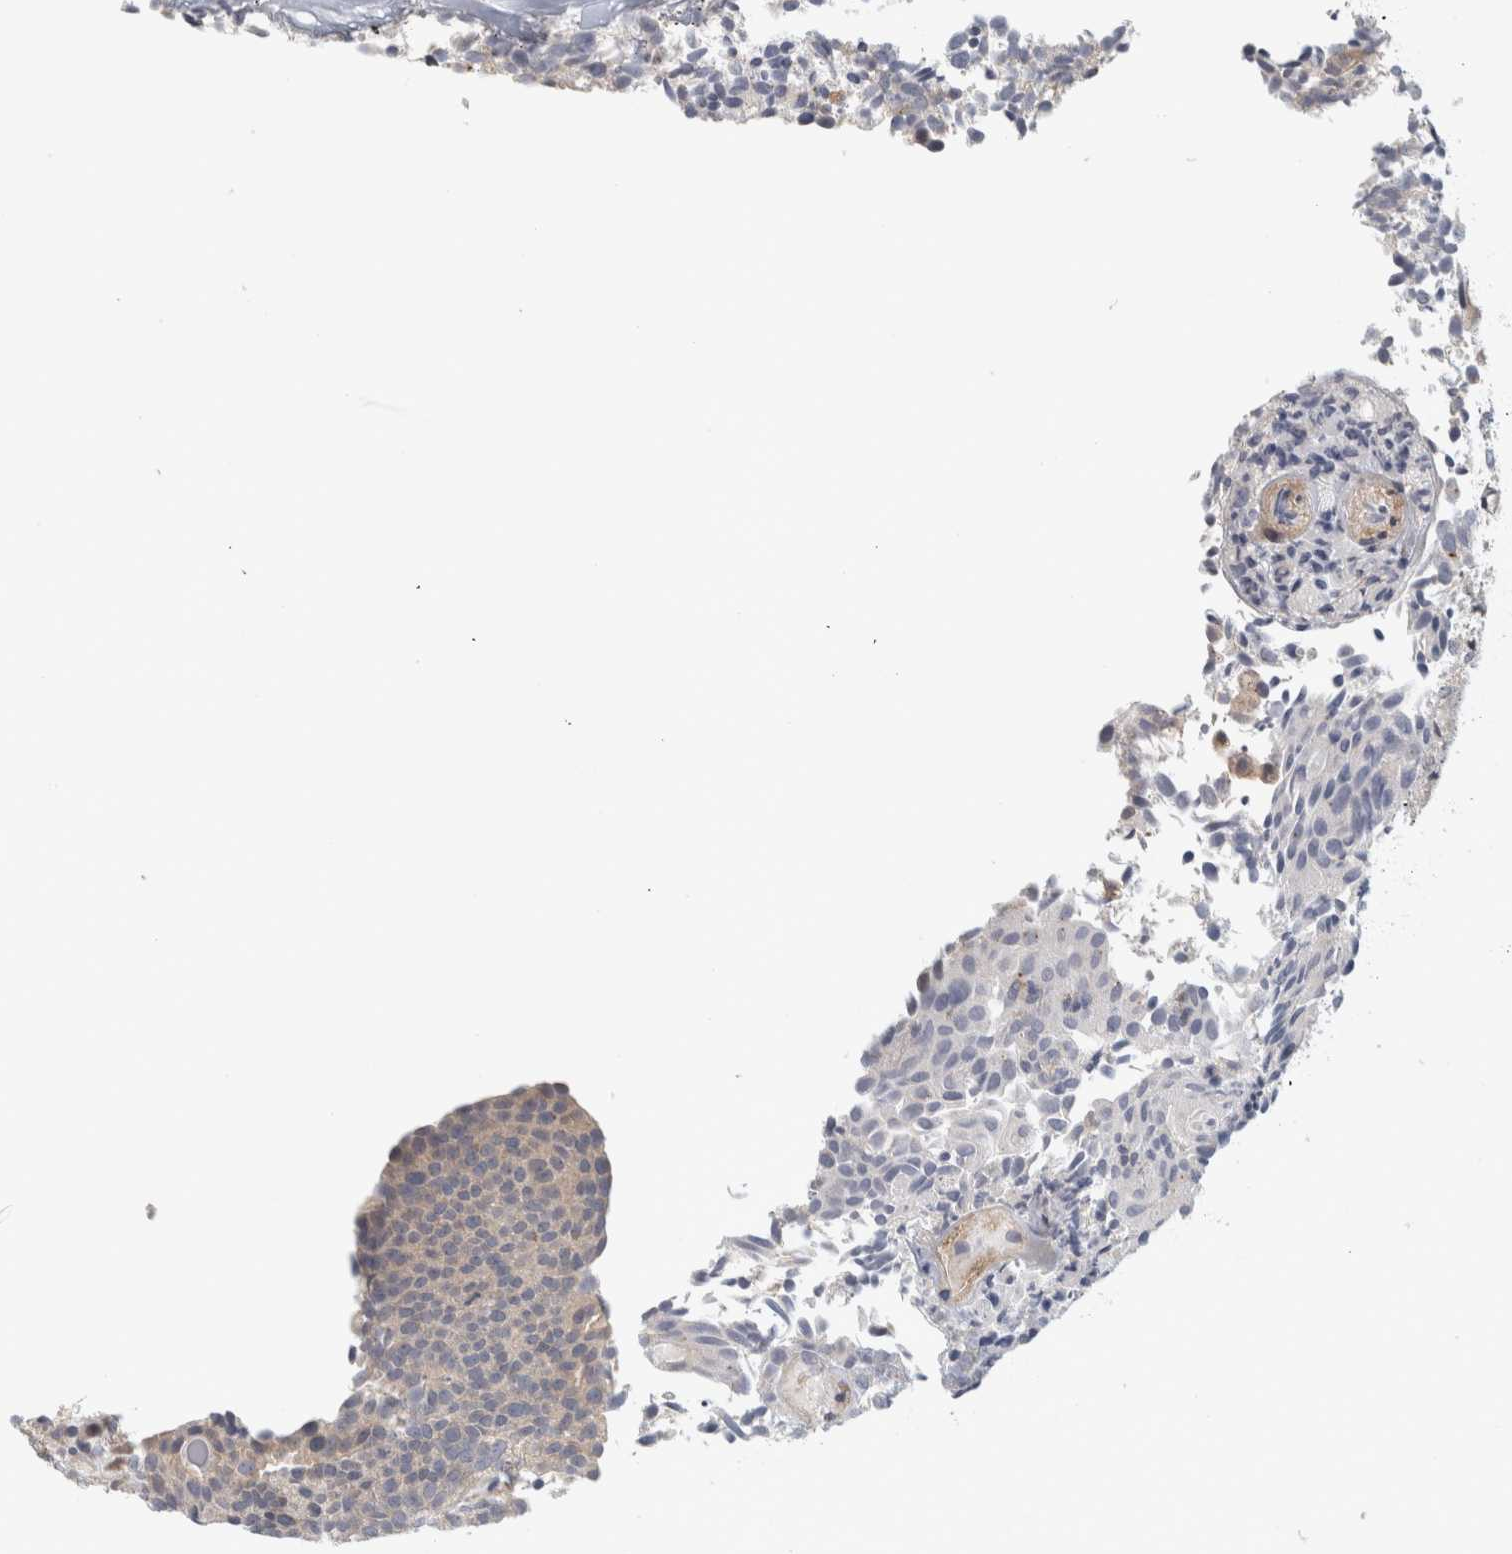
{"staining": {"intensity": "weak", "quantity": "<25%", "location": "cytoplasmic/membranous,nuclear"}, "tissue": "urothelial cancer", "cell_type": "Tumor cells", "image_type": "cancer", "snomed": [{"axis": "morphology", "description": "Urothelial carcinoma, Low grade"}, {"axis": "topography", "description": "Urinary bladder"}], "caption": "Immunohistochemical staining of human low-grade urothelial carcinoma shows no significant expression in tumor cells.", "gene": "ZNF804B", "patient": {"sex": "male", "age": 86}}